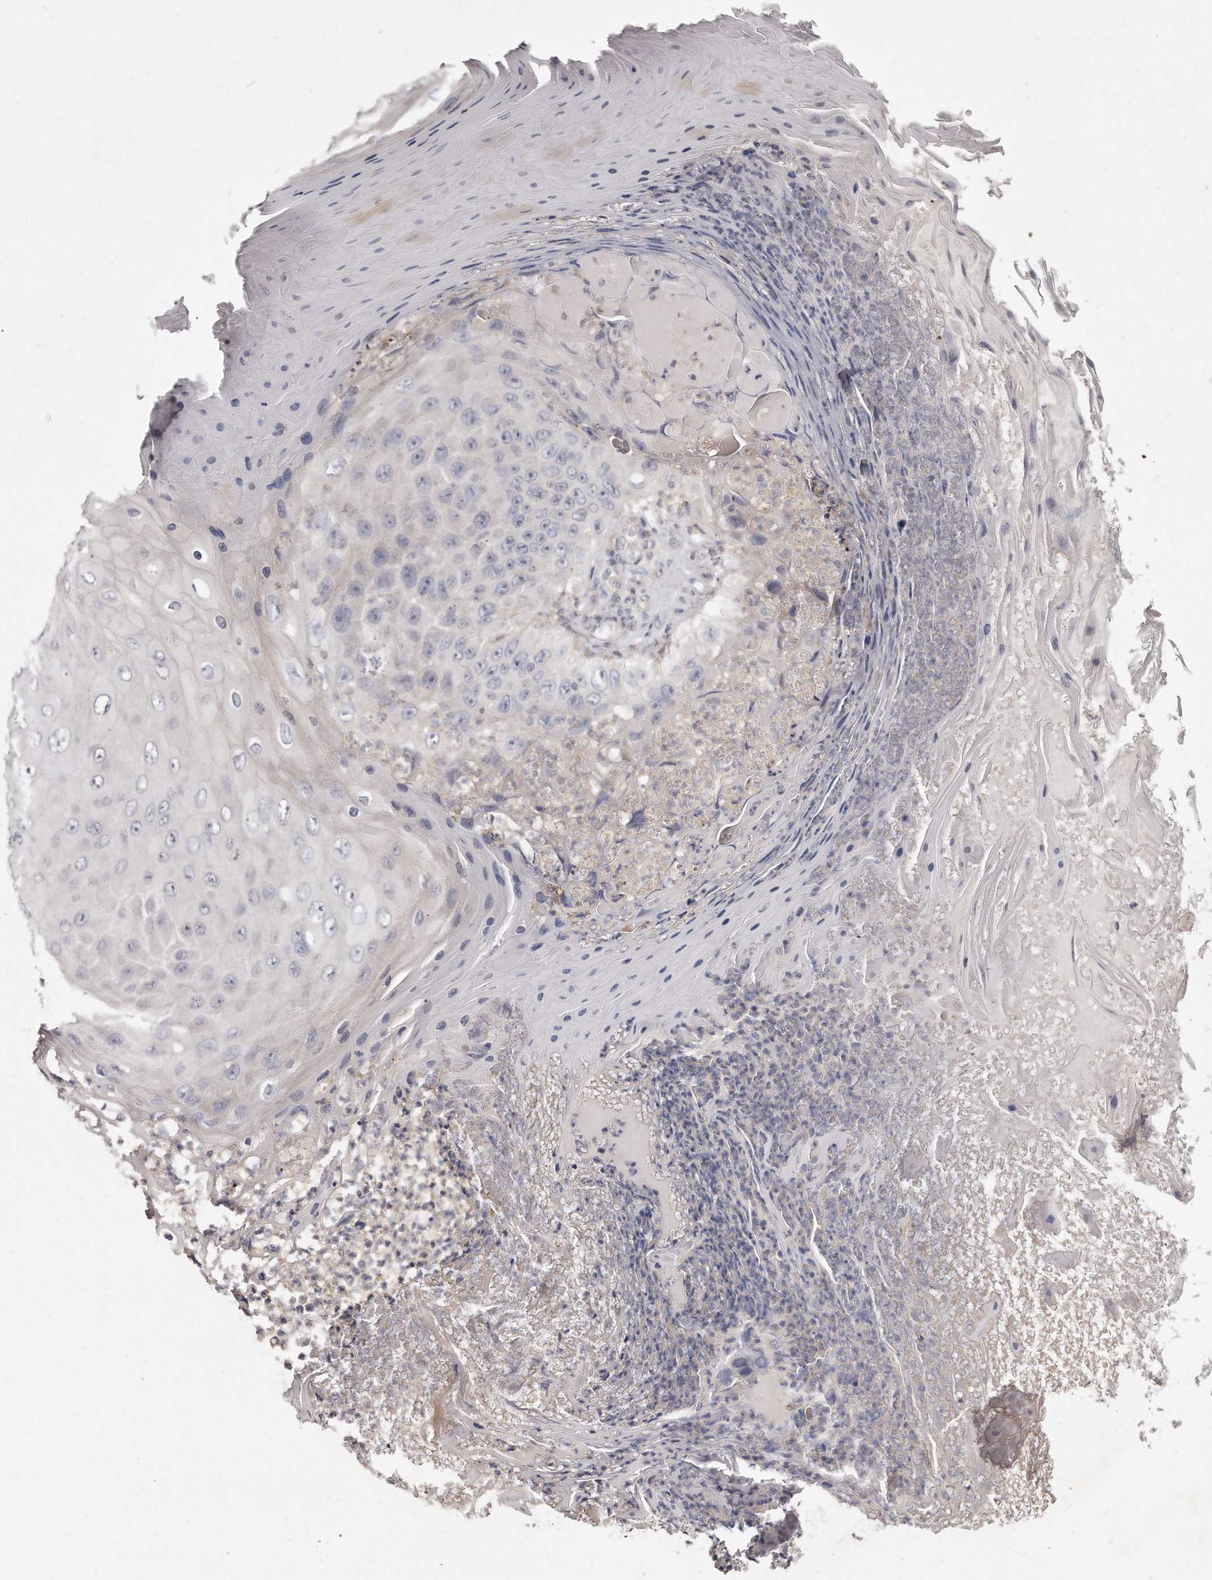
{"staining": {"intensity": "negative", "quantity": "none", "location": "none"}, "tissue": "skin cancer", "cell_type": "Tumor cells", "image_type": "cancer", "snomed": [{"axis": "morphology", "description": "Squamous cell carcinoma, NOS"}, {"axis": "topography", "description": "Skin"}], "caption": "Immunohistochemical staining of human skin cancer exhibits no significant expression in tumor cells.", "gene": "TTLL4", "patient": {"sex": "female", "age": 88}}